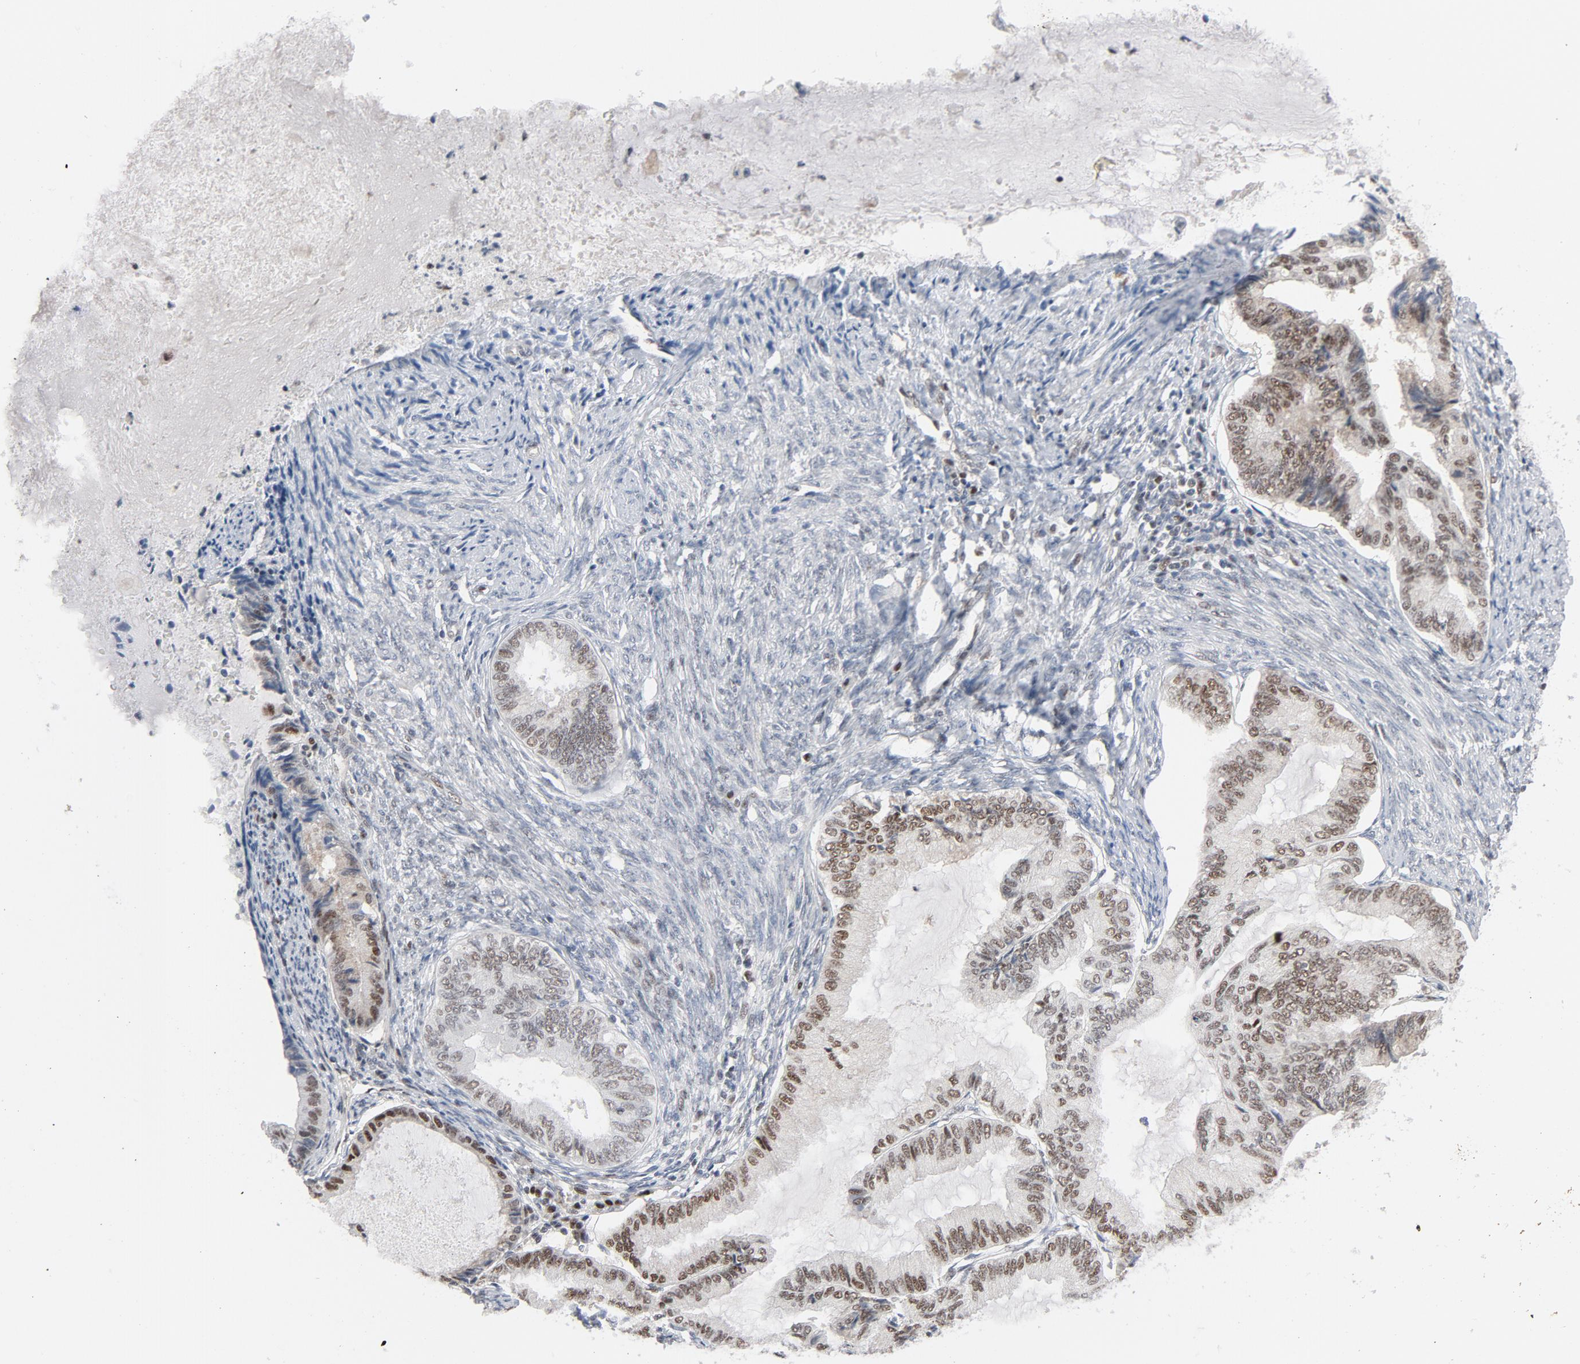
{"staining": {"intensity": "moderate", "quantity": "25%-75%", "location": "nuclear"}, "tissue": "endometrial cancer", "cell_type": "Tumor cells", "image_type": "cancer", "snomed": [{"axis": "morphology", "description": "Adenocarcinoma, NOS"}, {"axis": "topography", "description": "Endometrium"}], "caption": "Moderate nuclear staining for a protein is seen in about 25%-75% of tumor cells of endometrial cancer using immunohistochemistry.", "gene": "JMJD6", "patient": {"sex": "female", "age": 86}}